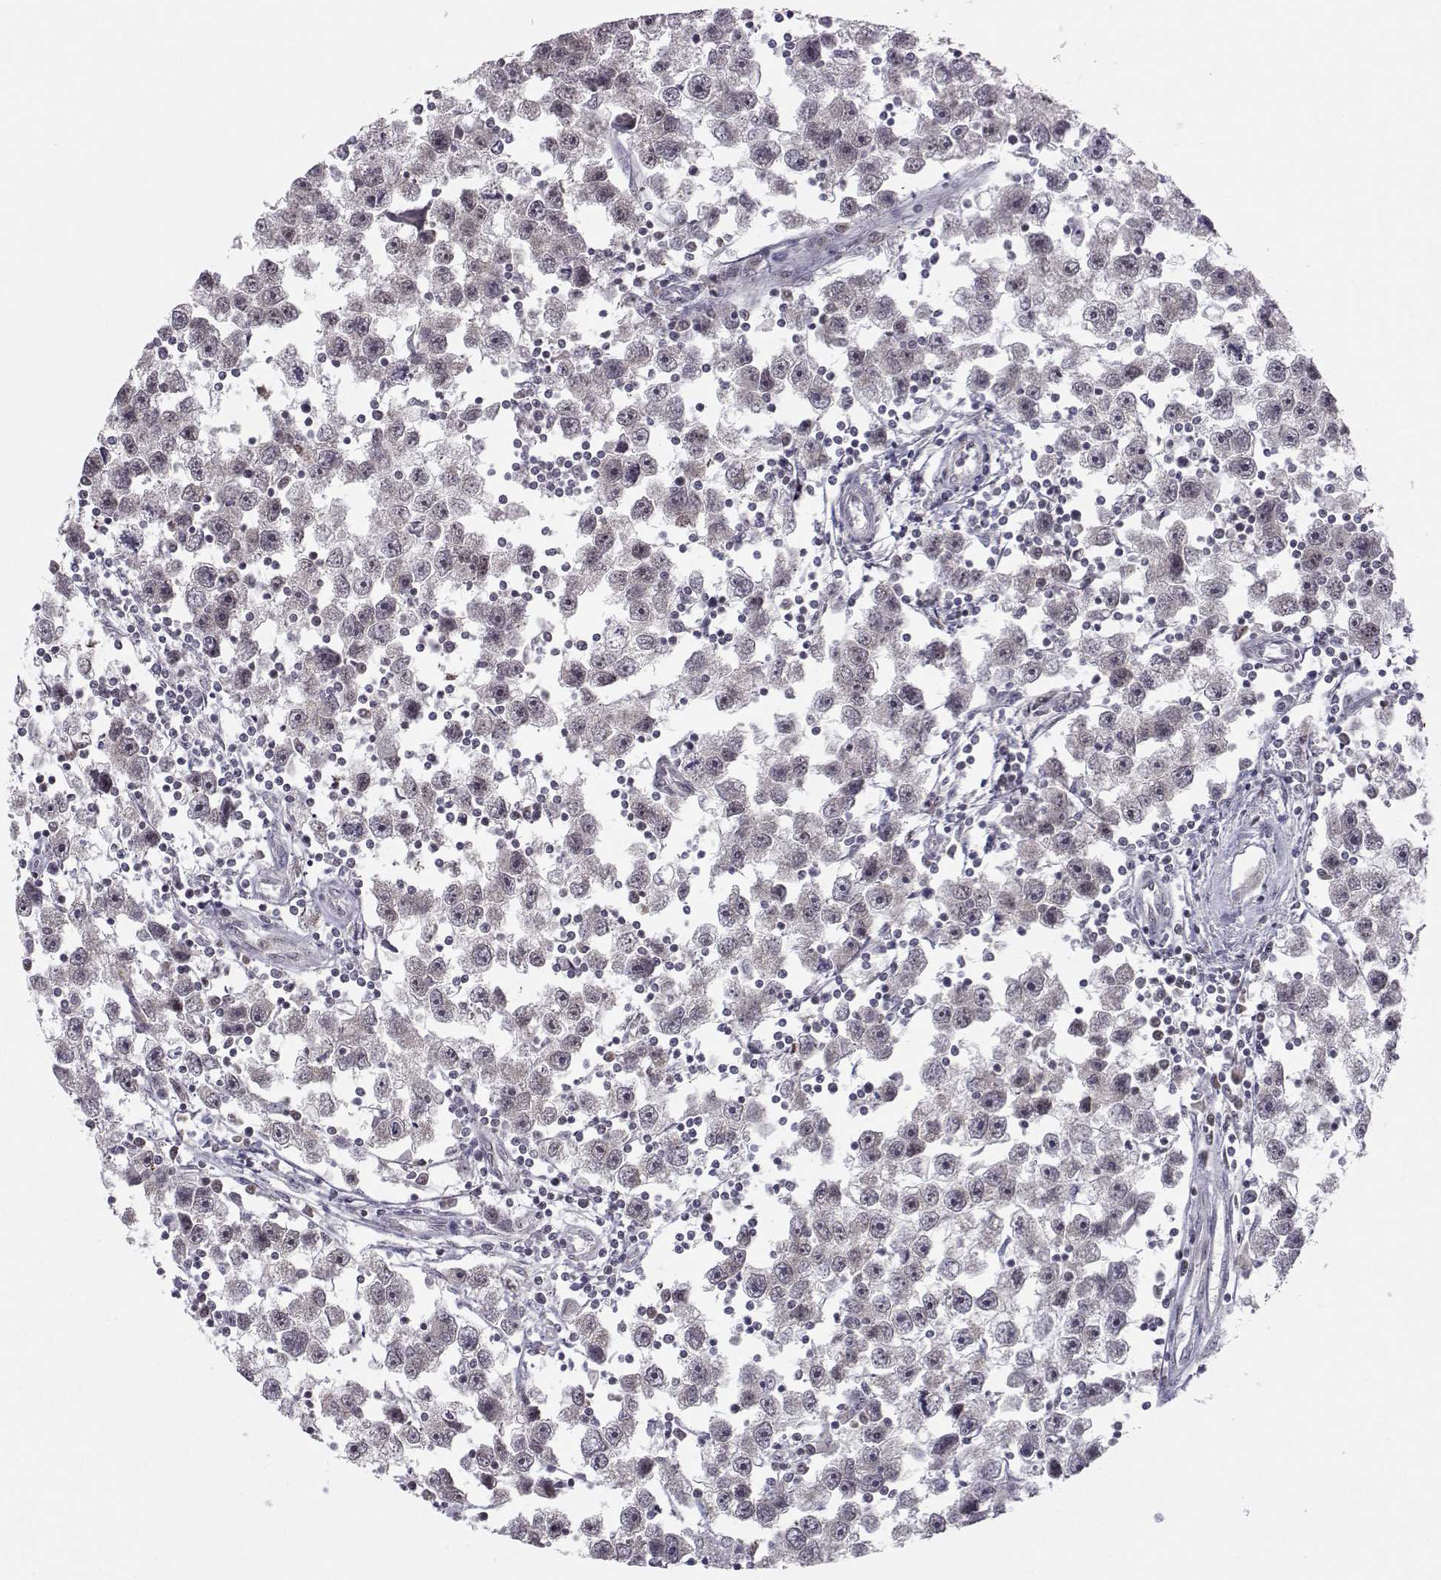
{"staining": {"intensity": "negative", "quantity": "none", "location": "none"}, "tissue": "testis cancer", "cell_type": "Tumor cells", "image_type": "cancer", "snomed": [{"axis": "morphology", "description": "Seminoma, NOS"}, {"axis": "topography", "description": "Testis"}], "caption": "IHC image of human testis cancer stained for a protein (brown), which demonstrates no positivity in tumor cells. Brightfield microscopy of immunohistochemistry stained with DAB (brown) and hematoxylin (blue), captured at high magnification.", "gene": "KIF13B", "patient": {"sex": "male", "age": 30}}